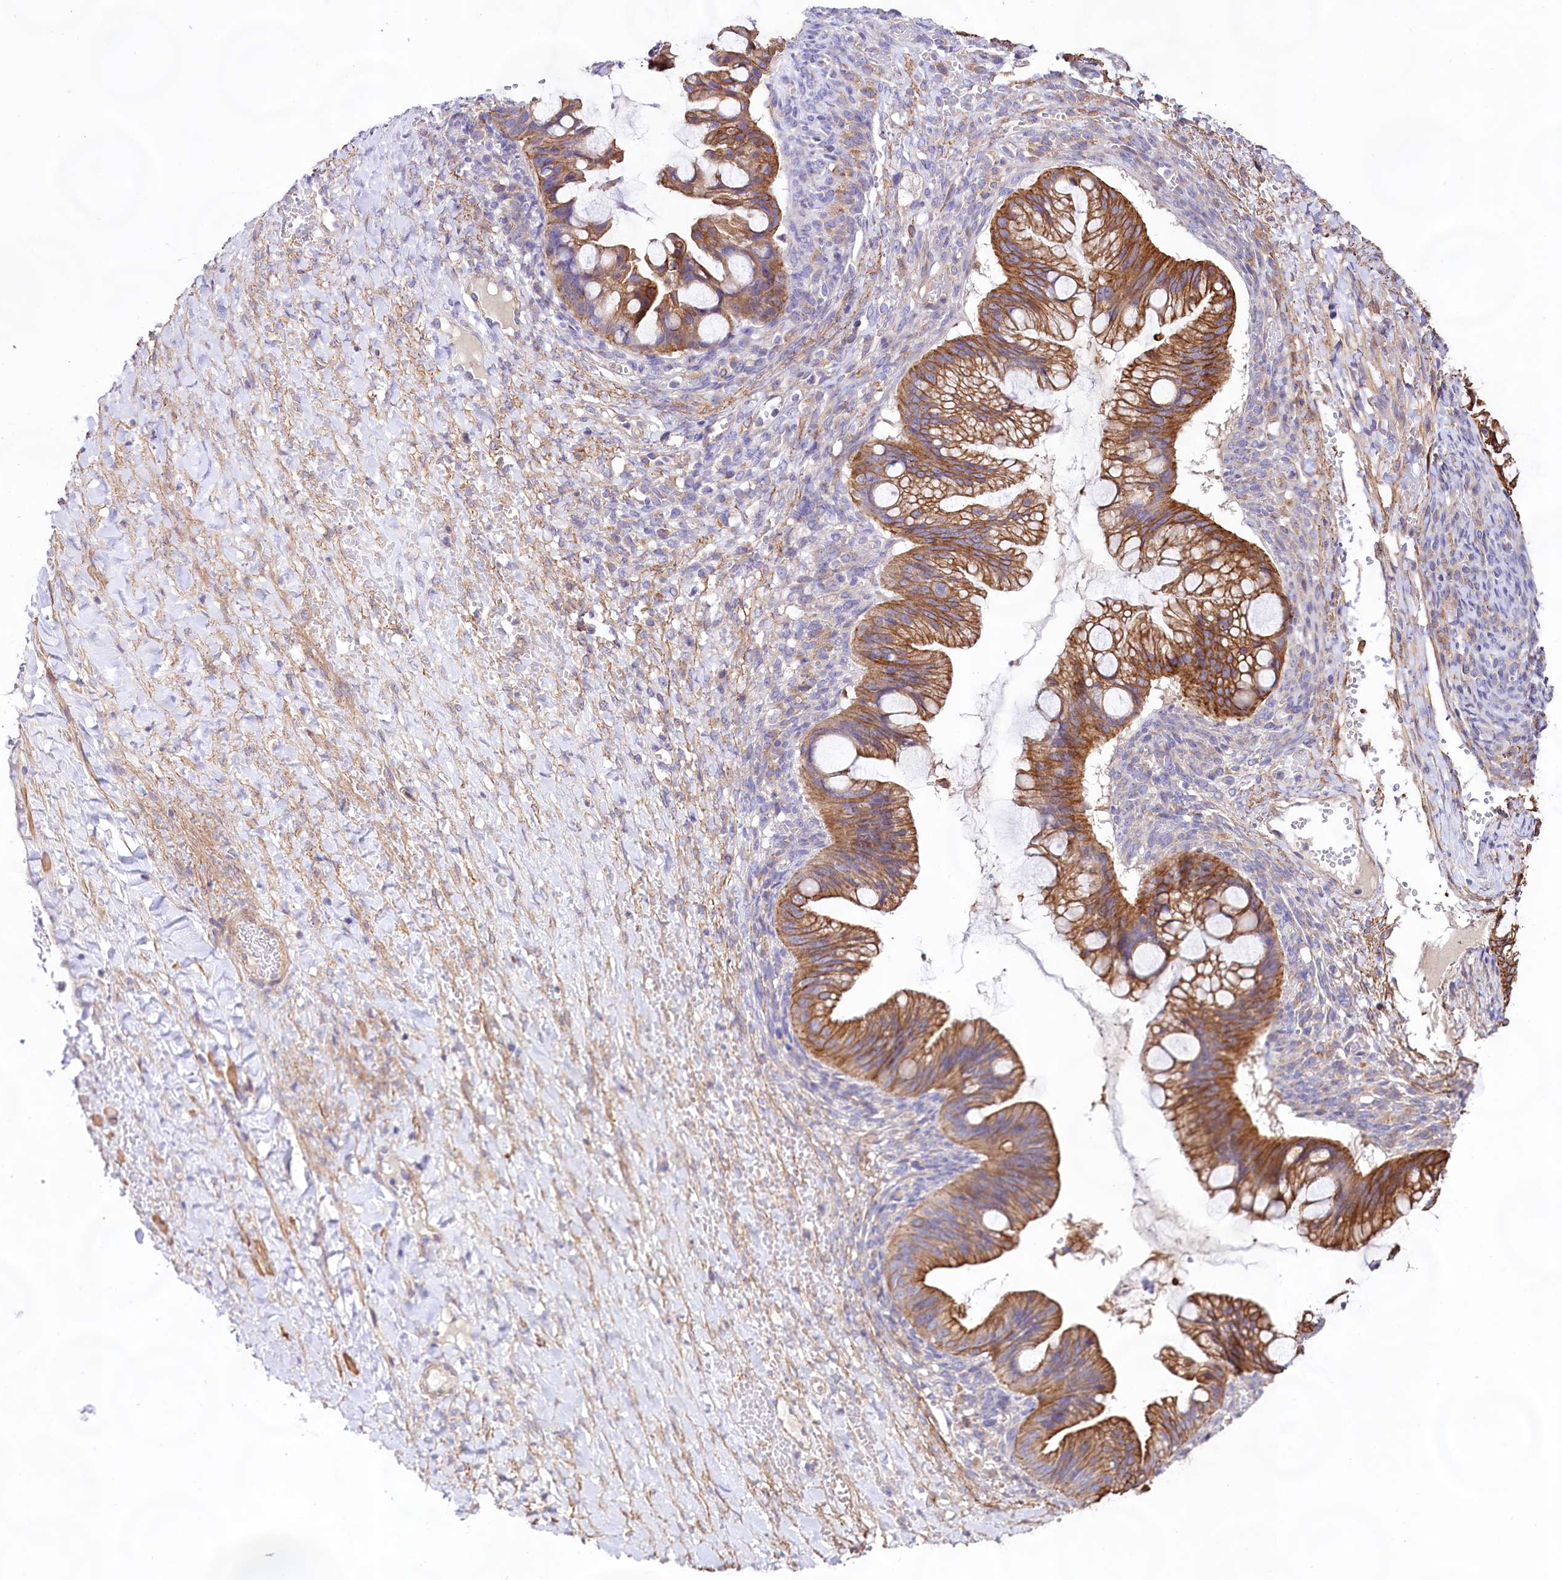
{"staining": {"intensity": "strong", "quantity": ">75%", "location": "cytoplasmic/membranous"}, "tissue": "ovarian cancer", "cell_type": "Tumor cells", "image_type": "cancer", "snomed": [{"axis": "morphology", "description": "Cystadenocarcinoma, mucinous, NOS"}, {"axis": "topography", "description": "Ovary"}], "caption": "Immunohistochemical staining of human ovarian cancer (mucinous cystadenocarcinoma) shows high levels of strong cytoplasmic/membranous staining in about >75% of tumor cells. (Stains: DAB (3,3'-diaminobenzidine) in brown, nuclei in blue, Microscopy: brightfield microscopy at high magnification).", "gene": "VPS11", "patient": {"sex": "female", "age": 73}}